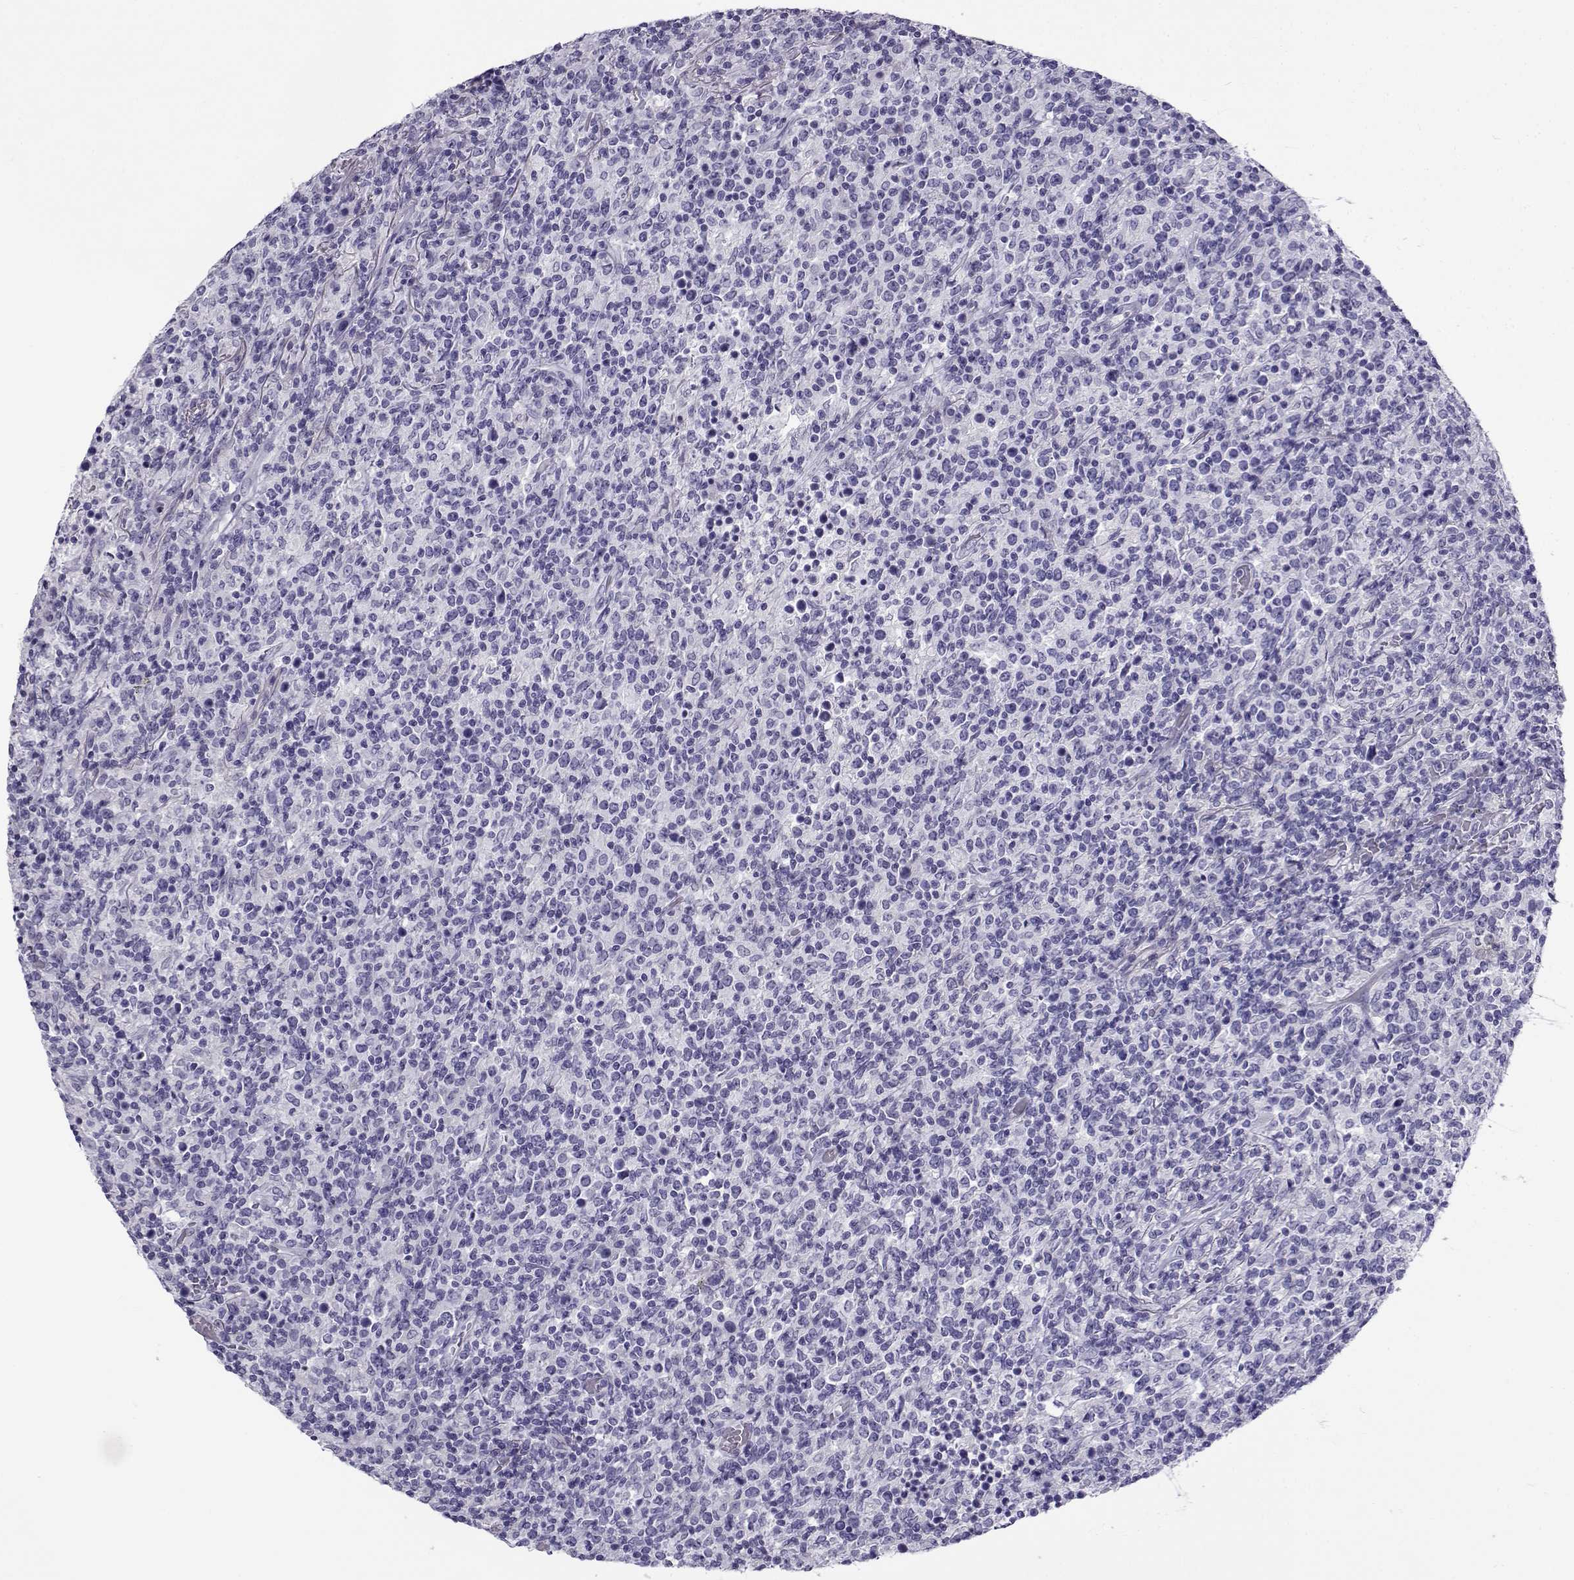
{"staining": {"intensity": "negative", "quantity": "none", "location": "none"}, "tissue": "lymphoma", "cell_type": "Tumor cells", "image_type": "cancer", "snomed": [{"axis": "morphology", "description": "Malignant lymphoma, non-Hodgkin's type, High grade"}, {"axis": "topography", "description": "Lung"}], "caption": "Protein analysis of lymphoma reveals no significant expression in tumor cells.", "gene": "CABS1", "patient": {"sex": "male", "age": 79}}